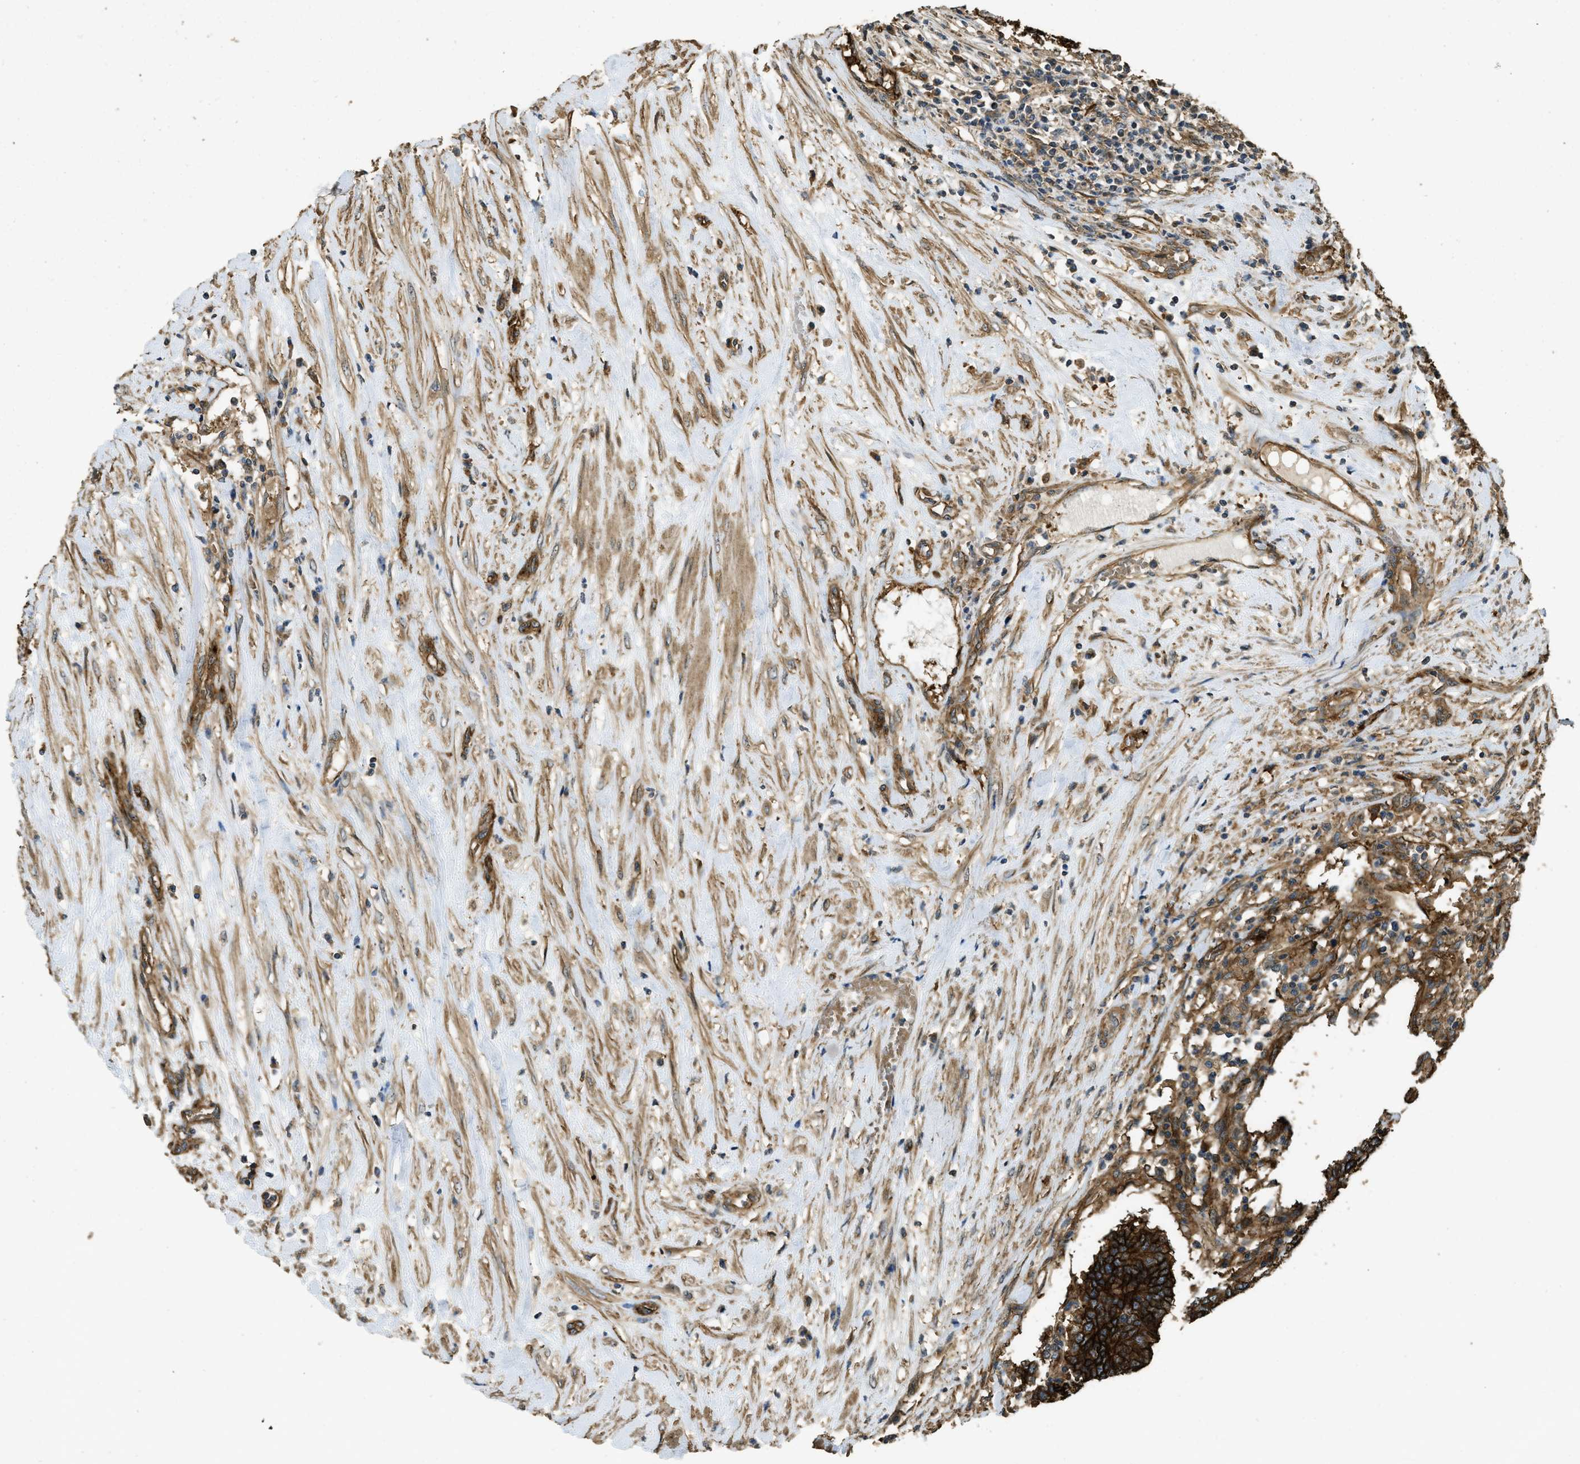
{"staining": {"intensity": "strong", "quantity": ">75%", "location": "cytoplasmic/membranous"}, "tissue": "prostate cancer", "cell_type": "Tumor cells", "image_type": "cancer", "snomed": [{"axis": "morphology", "description": "Normal tissue, NOS"}, {"axis": "morphology", "description": "Adenocarcinoma, High grade"}, {"axis": "topography", "description": "Prostate"}, {"axis": "topography", "description": "Seminal veicle"}], "caption": "An image of human prostate adenocarcinoma (high-grade) stained for a protein shows strong cytoplasmic/membranous brown staining in tumor cells. Using DAB (3,3'-diaminobenzidine) (brown) and hematoxylin (blue) stains, captured at high magnification using brightfield microscopy.", "gene": "CD276", "patient": {"sex": "male", "age": 55}}